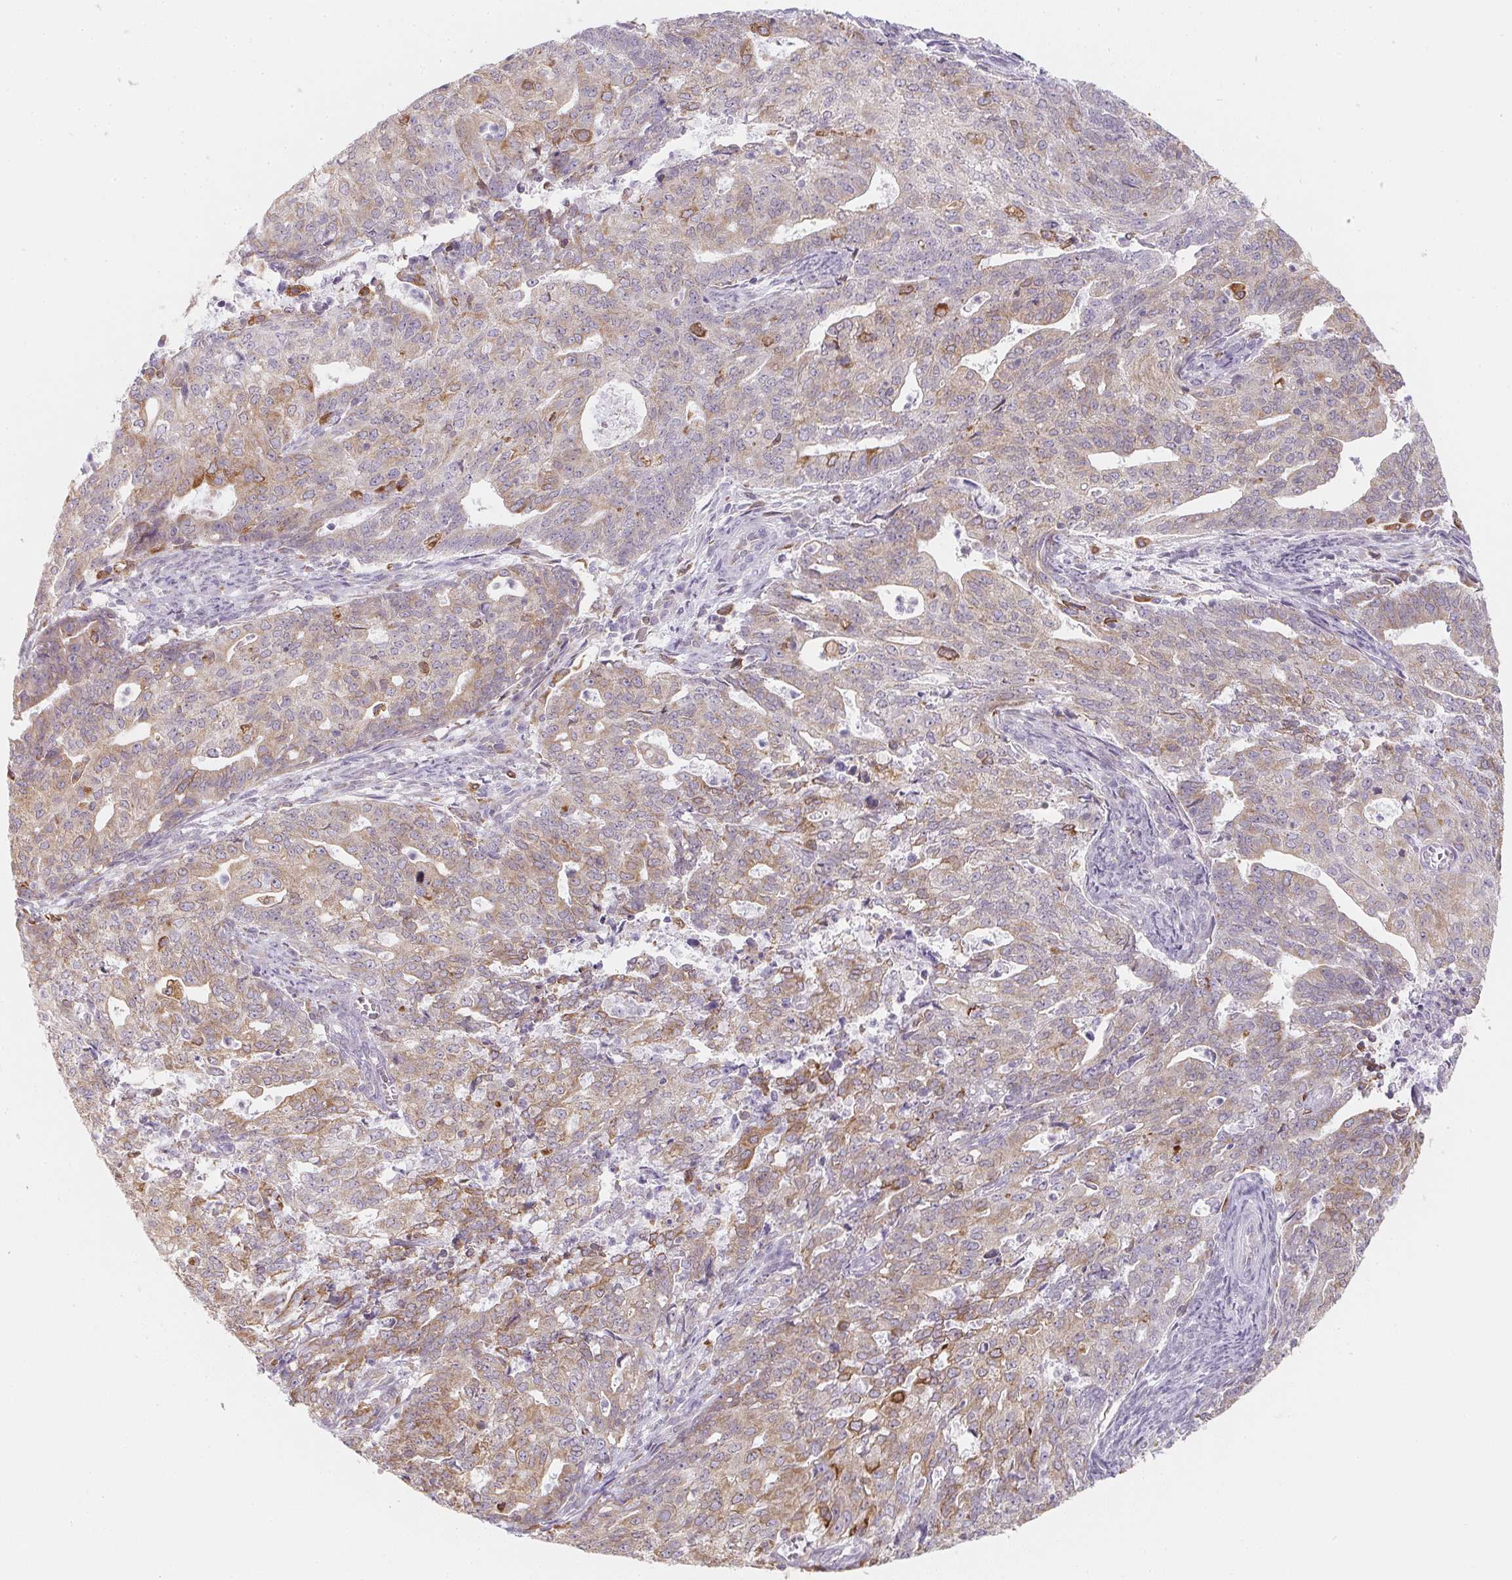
{"staining": {"intensity": "weak", "quantity": "25%-75%", "location": "cytoplasmic/membranous"}, "tissue": "endometrial cancer", "cell_type": "Tumor cells", "image_type": "cancer", "snomed": [{"axis": "morphology", "description": "Adenocarcinoma, NOS"}, {"axis": "topography", "description": "Endometrium"}], "caption": "Immunohistochemistry (IHC) micrograph of human endometrial cancer stained for a protein (brown), which exhibits low levels of weak cytoplasmic/membranous staining in approximately 25%-75% of tumor cells.", "gene": "SOAT1", "patient": {"sex": "female", "age": 82}}